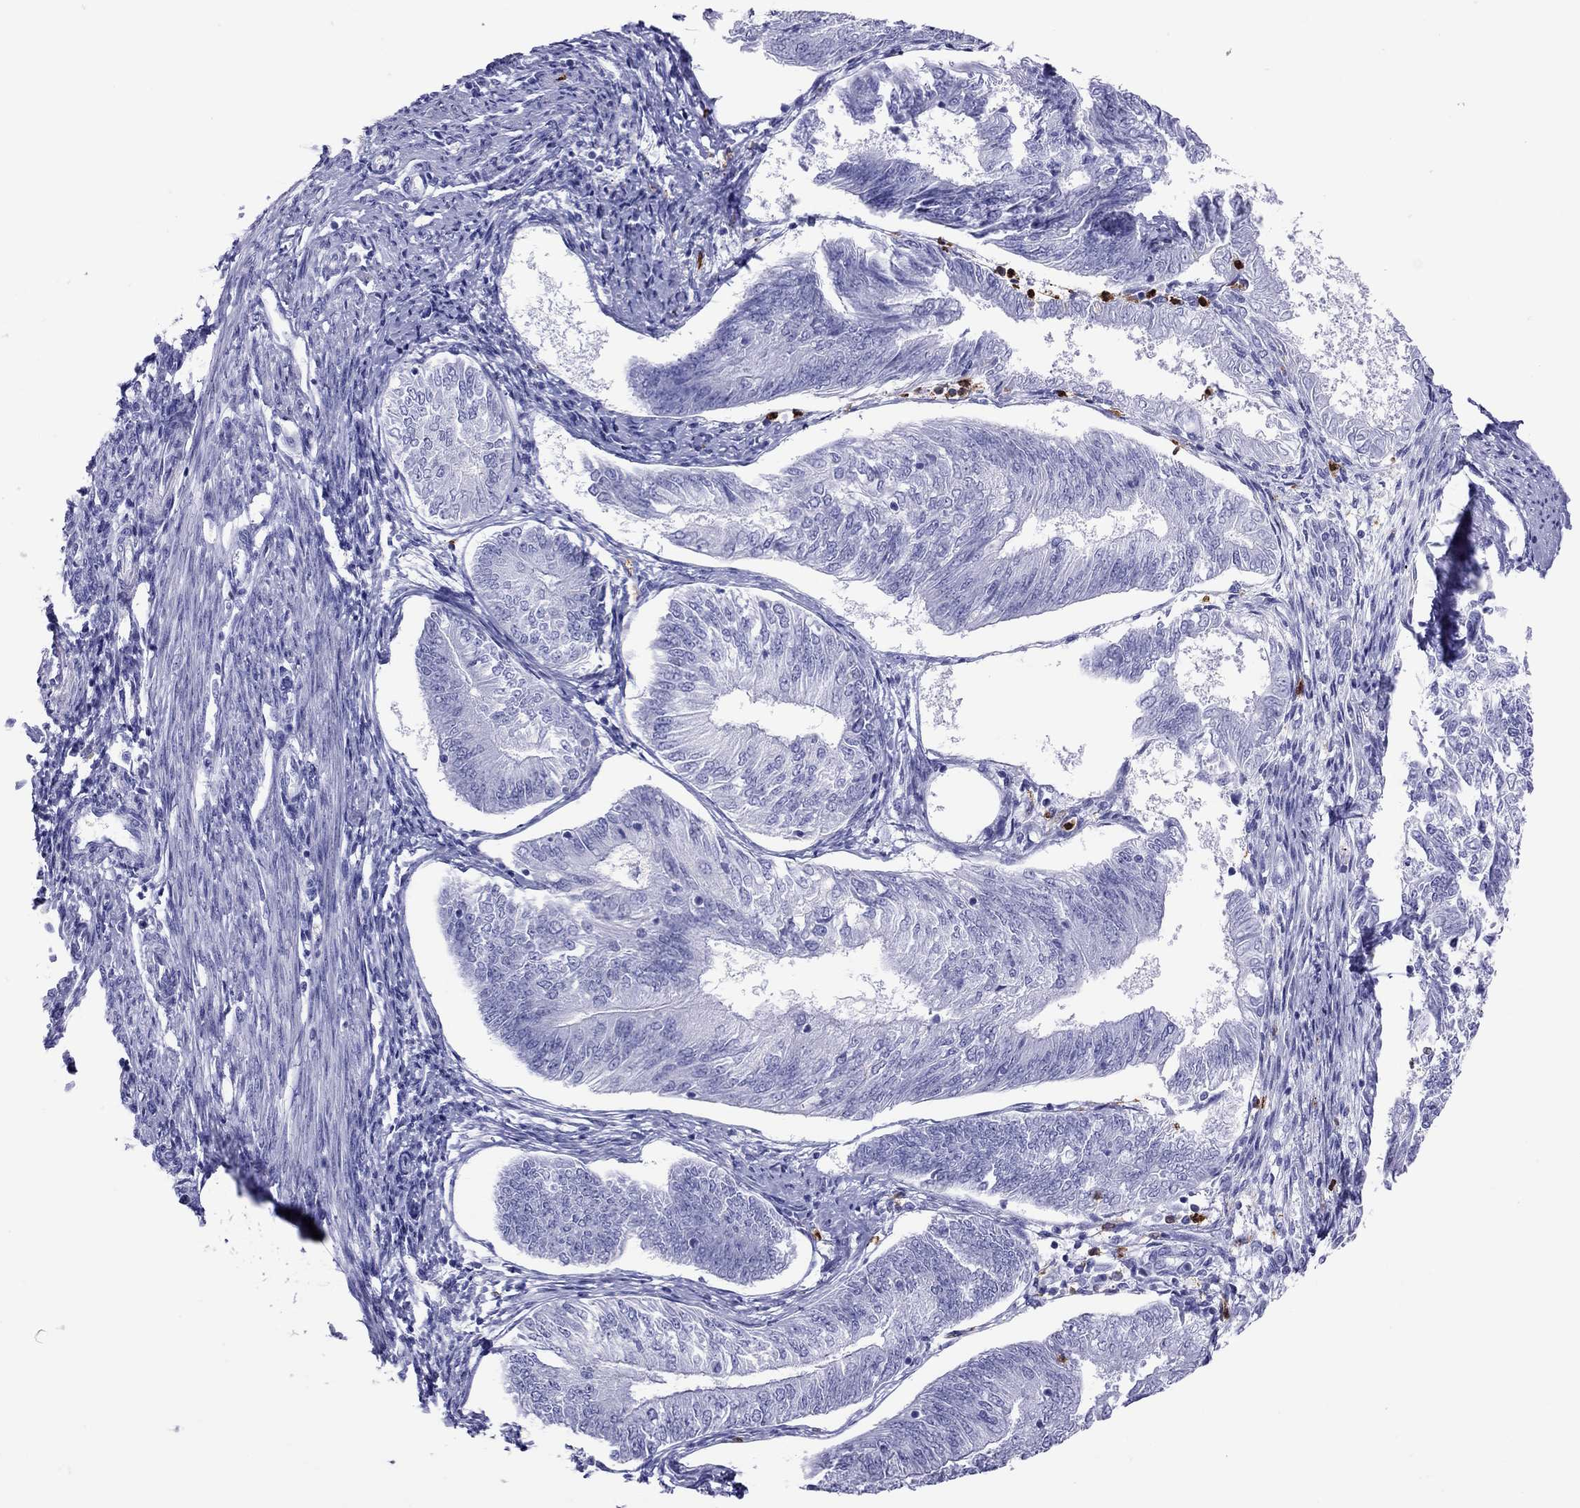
{"staining": {"intensity": "negative", "quantity": "none", "location": "none"}, "tissue": "endometrial cancer", "cell_type": "Tumor cells", "image_type": "cancer", "snomed": [{"axis": "morphology", "description": "Adenocarcinoma, NOS"}, {"axis": "topography", "description": "Endometrium"}], "caption": "An immunohistochemistry image of endometrial adenocarcinoma is shown. There is no staining in tumor cells of endometrial adenocarcinoma. The staining is performed using DAB (3,3'-diaminobenzidine) brown chromogen with nuclei counter-stained in using hematoxylin.", "gene": "SLAMF1", "patient": {"sex": "female", "age": 58}}